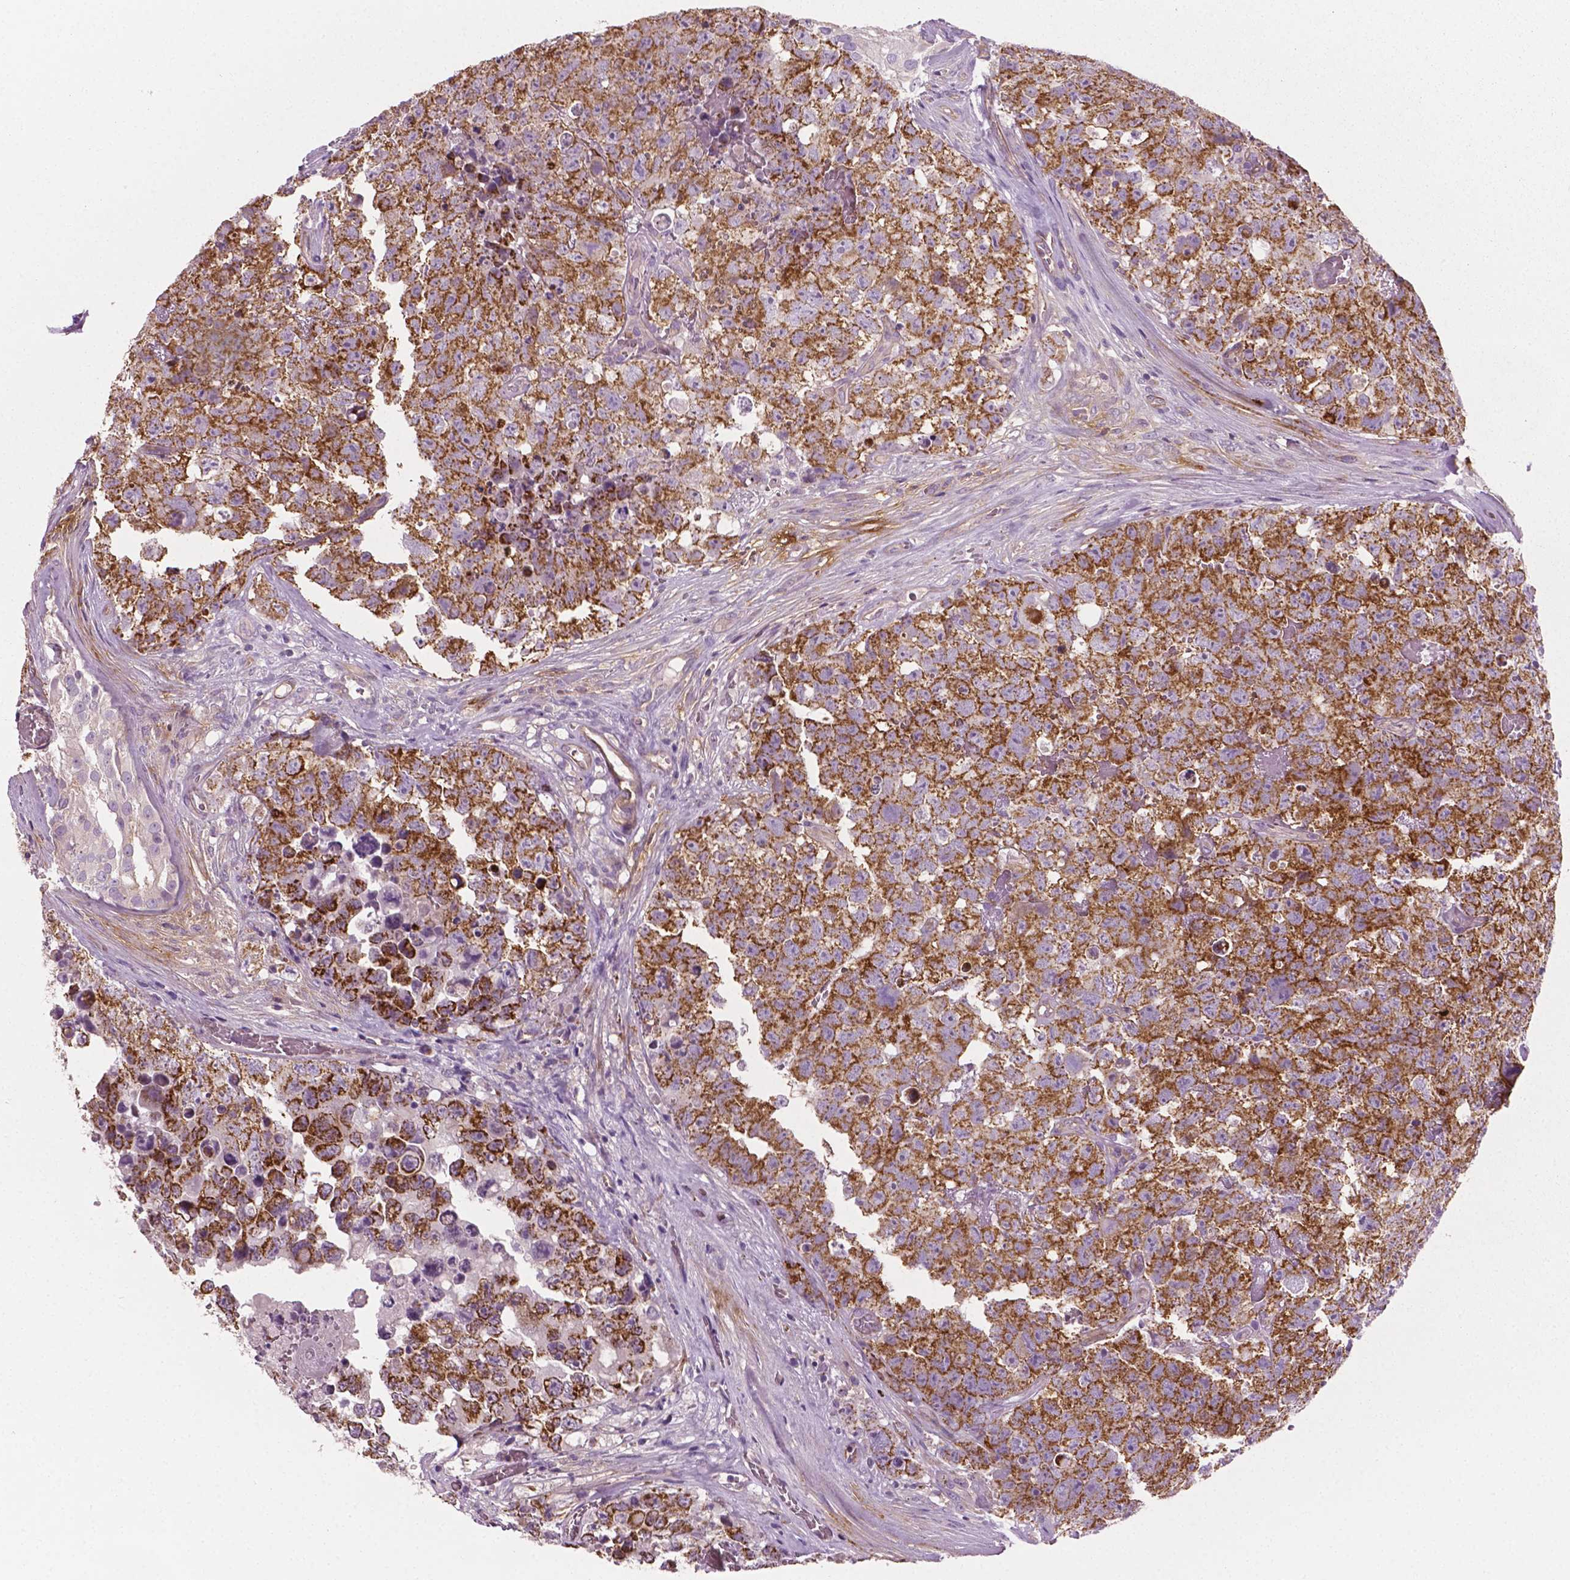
{"staining": {"intensity": "moderate", "quantity": ">75%", "location": "cytoplasmic/membranous"}, "tissue": "testis cancer", "cell_type": "Tumor cells", "image_type": "cancer", "snomed": [{"axis": "morphology", "description": "Carcinoma, Embryonal, NOS"}, {"axis": "topography", "description": "Testis"}], "caption": "This is a micrograph of immunohistochemistry staining of embryonal carcinoma (testis), which shows moderate expression in the cytoplasmic/membranous of tumor cells.", "gene": "PTX3", "patient": {"sex": "male", "age": 18}}